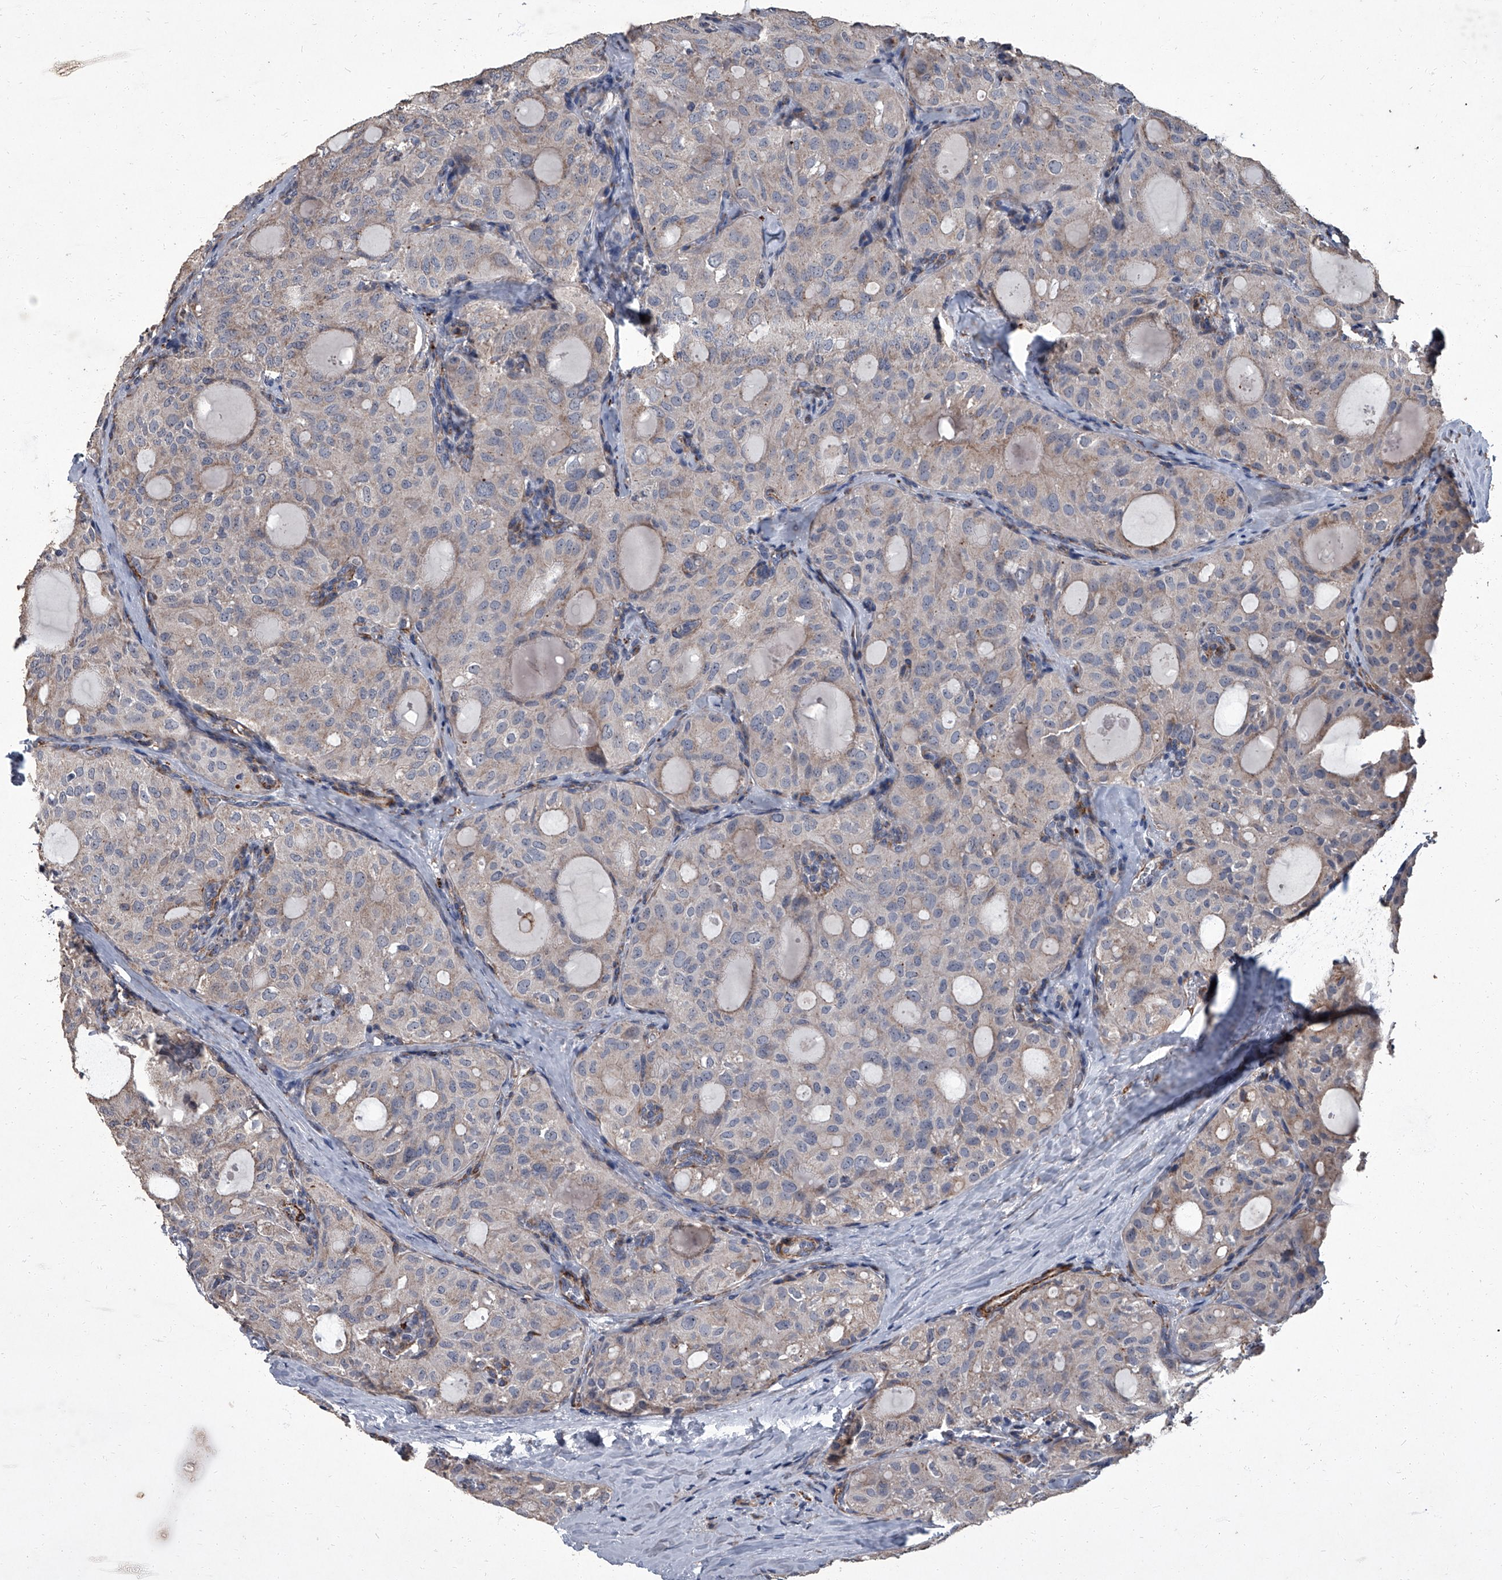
{"staining": {"intensity": "negative", "quantity": "none", "location": "none"}, "tissue": "thyroid cancer", "cell_type": "Tumor cells", "image_type": "cancer", "snomed": [{"axis": "morphology", "description": "Follicular adenoma carcinoma, NOS"}, {"axis": "topography", "description": "Thyroid gland"}], "caption": "Tumor cells are negative for brown protein staining in thyroid cancer (follicular adenoma carcinoma). (DAB IHC with hematoxylin counter stain).", "gene": "SIRT4", "patient": {"sex": "male", "age": 75}}